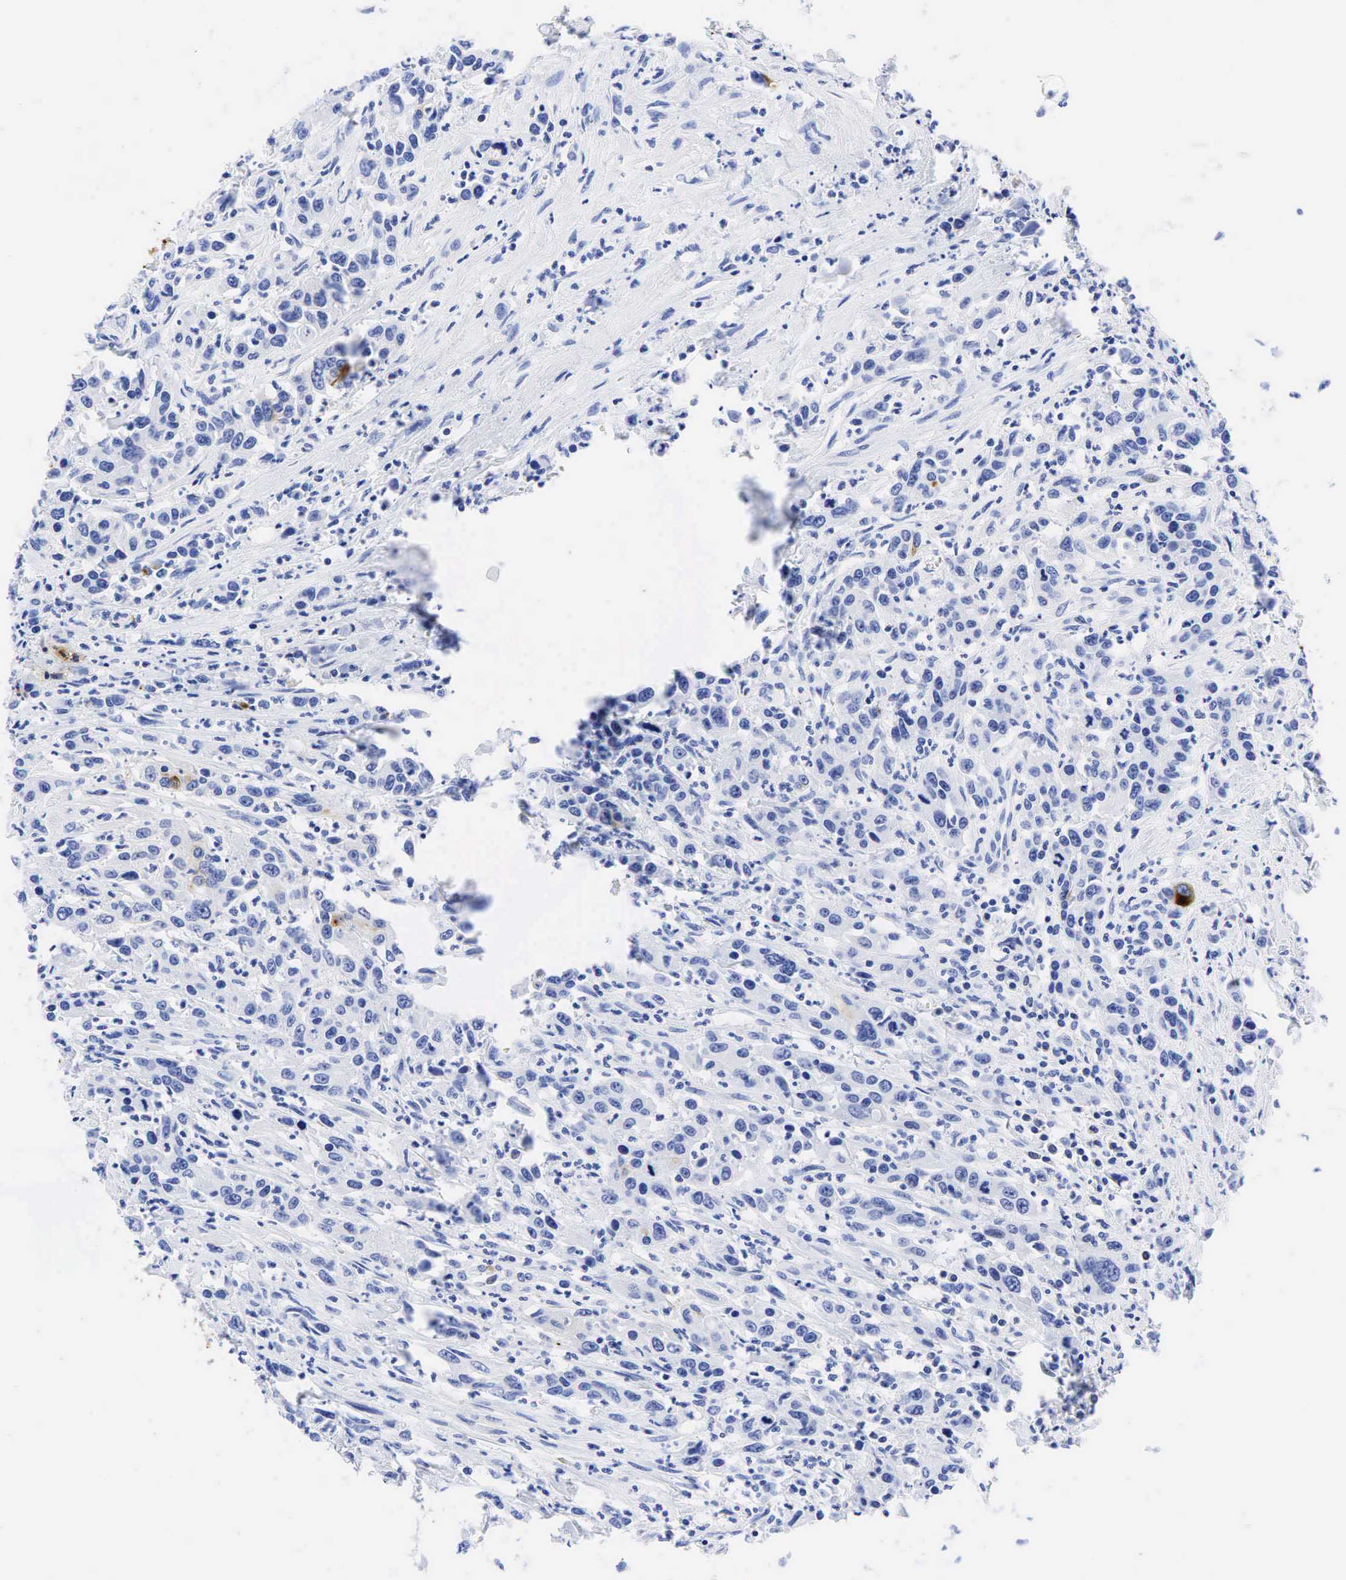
{"staining": {"intensity": "moderate", "quantity": "<25%", "location": "cytoplasmic/membranous"}, "tissue": "urothelial cancer", "cell_type": "Tumor cells", "image_type": "cancer", "snomed": [{"axis": "morphology", "description": "Urothelial carcinoma, High grade"}, {"axis": "topography", "description": "Urinary bladder"}], "caption": "DAB immunohistochemical staining of high-grade urothelial carcinoma exhibits moderate cytoplasmic/membranous protein positivity in approximately <25% of tumor cells. (DAB (3,3'-diaminobenzidine) IHC, brown staining for protein, blue staining for nuclei).", "gene": "CEACAM5", "patient": {"sex": "male", "age": 86}}